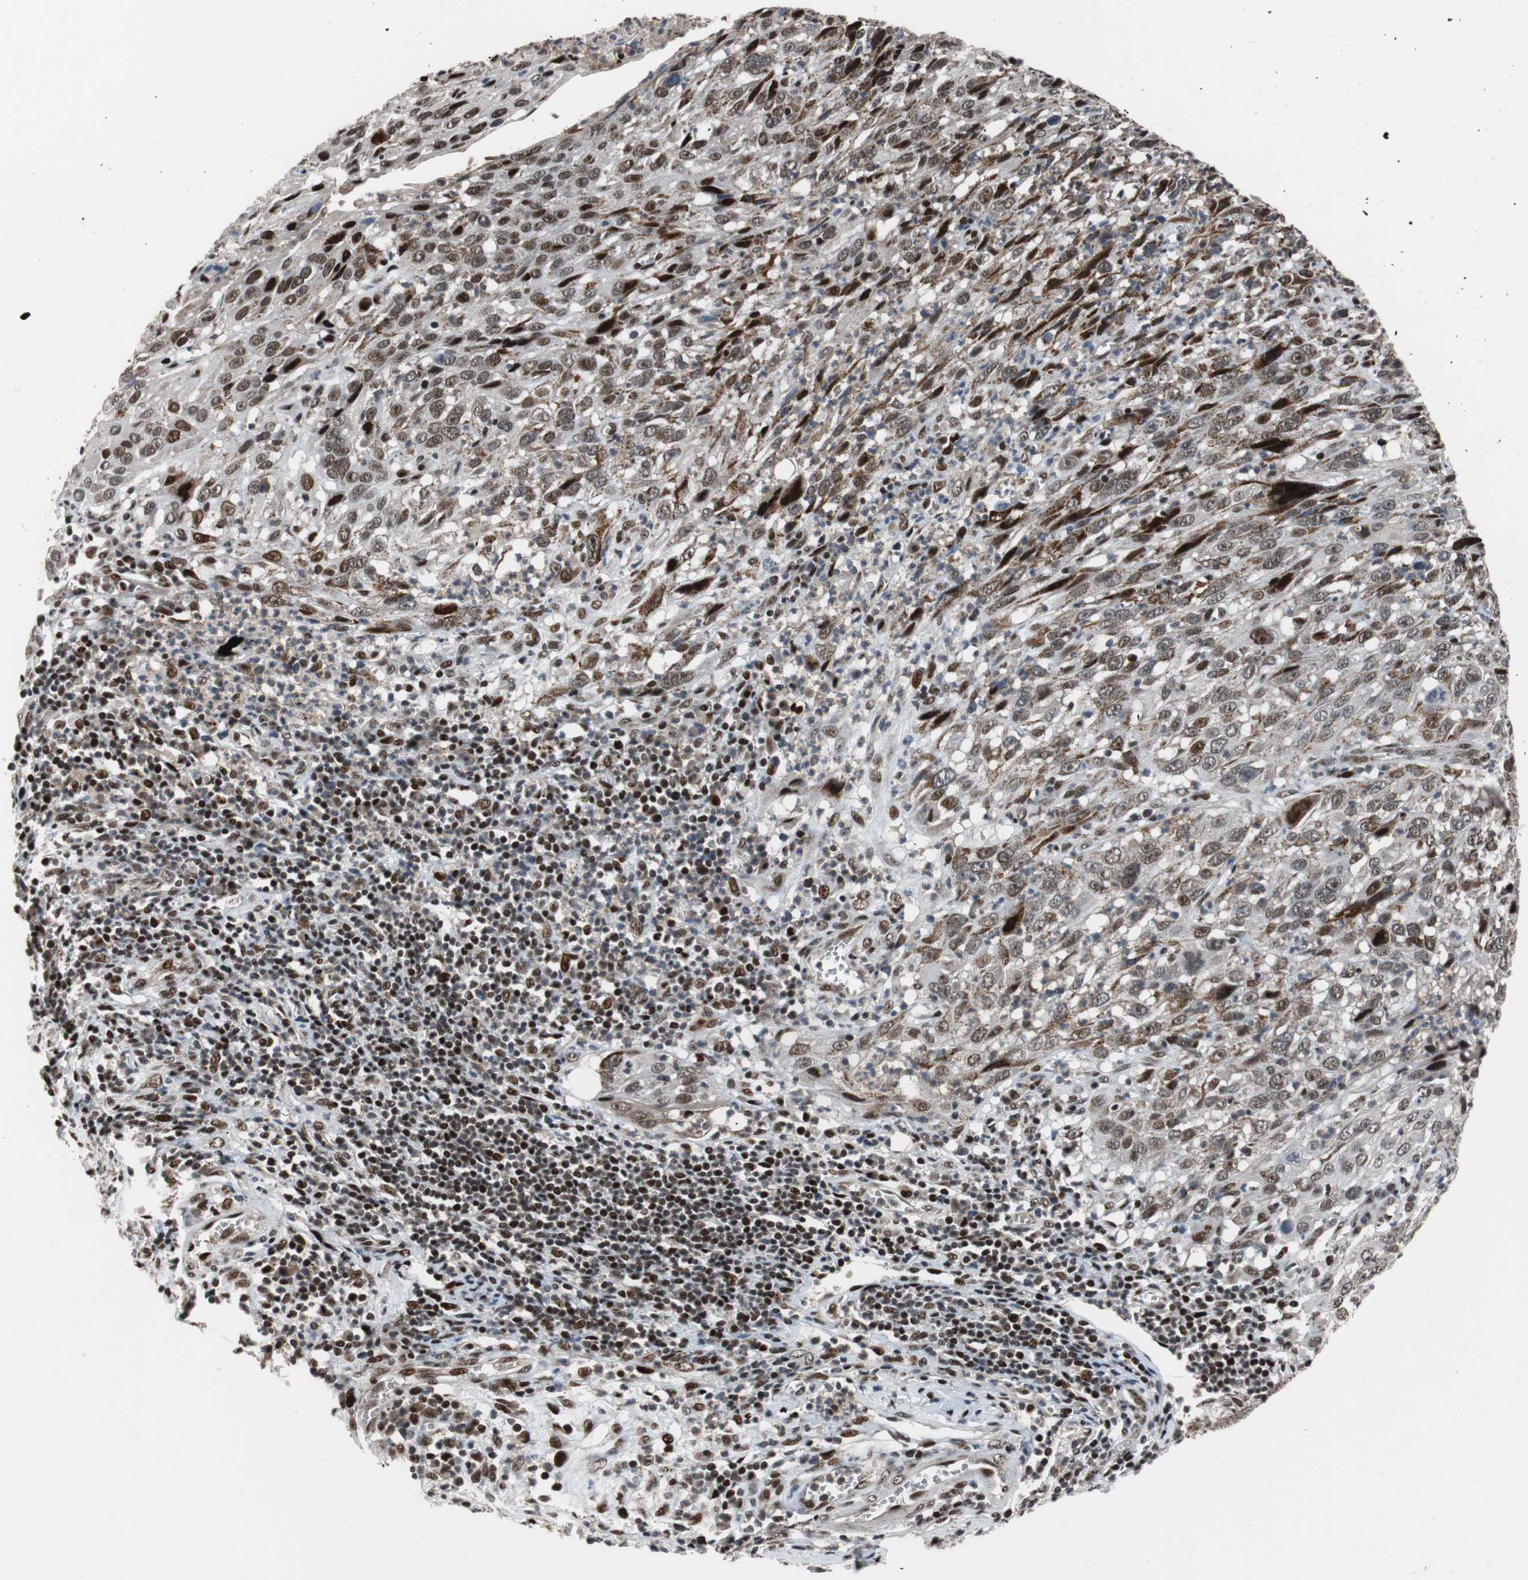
{"staining": {"intensity": "strong", "quantity": ">75%", "location": "nuclear"}, "tissue": "cervical cancer", "cell_type": "Tumor cells", "image_type": "cancer", "snomed": [{"axis": "morphology", "description": "Squamous cell carcinoma, NOS"}, {"axis": "topography", "description": "Cervix"}], "caption": "A high amount of strong nuclear expression is seen in approximately >75% of tumor cells in cervical squamous cell carcinoma tissue.", "gene": "NBL1", "patient": {"sex": "female", "age": 32}}